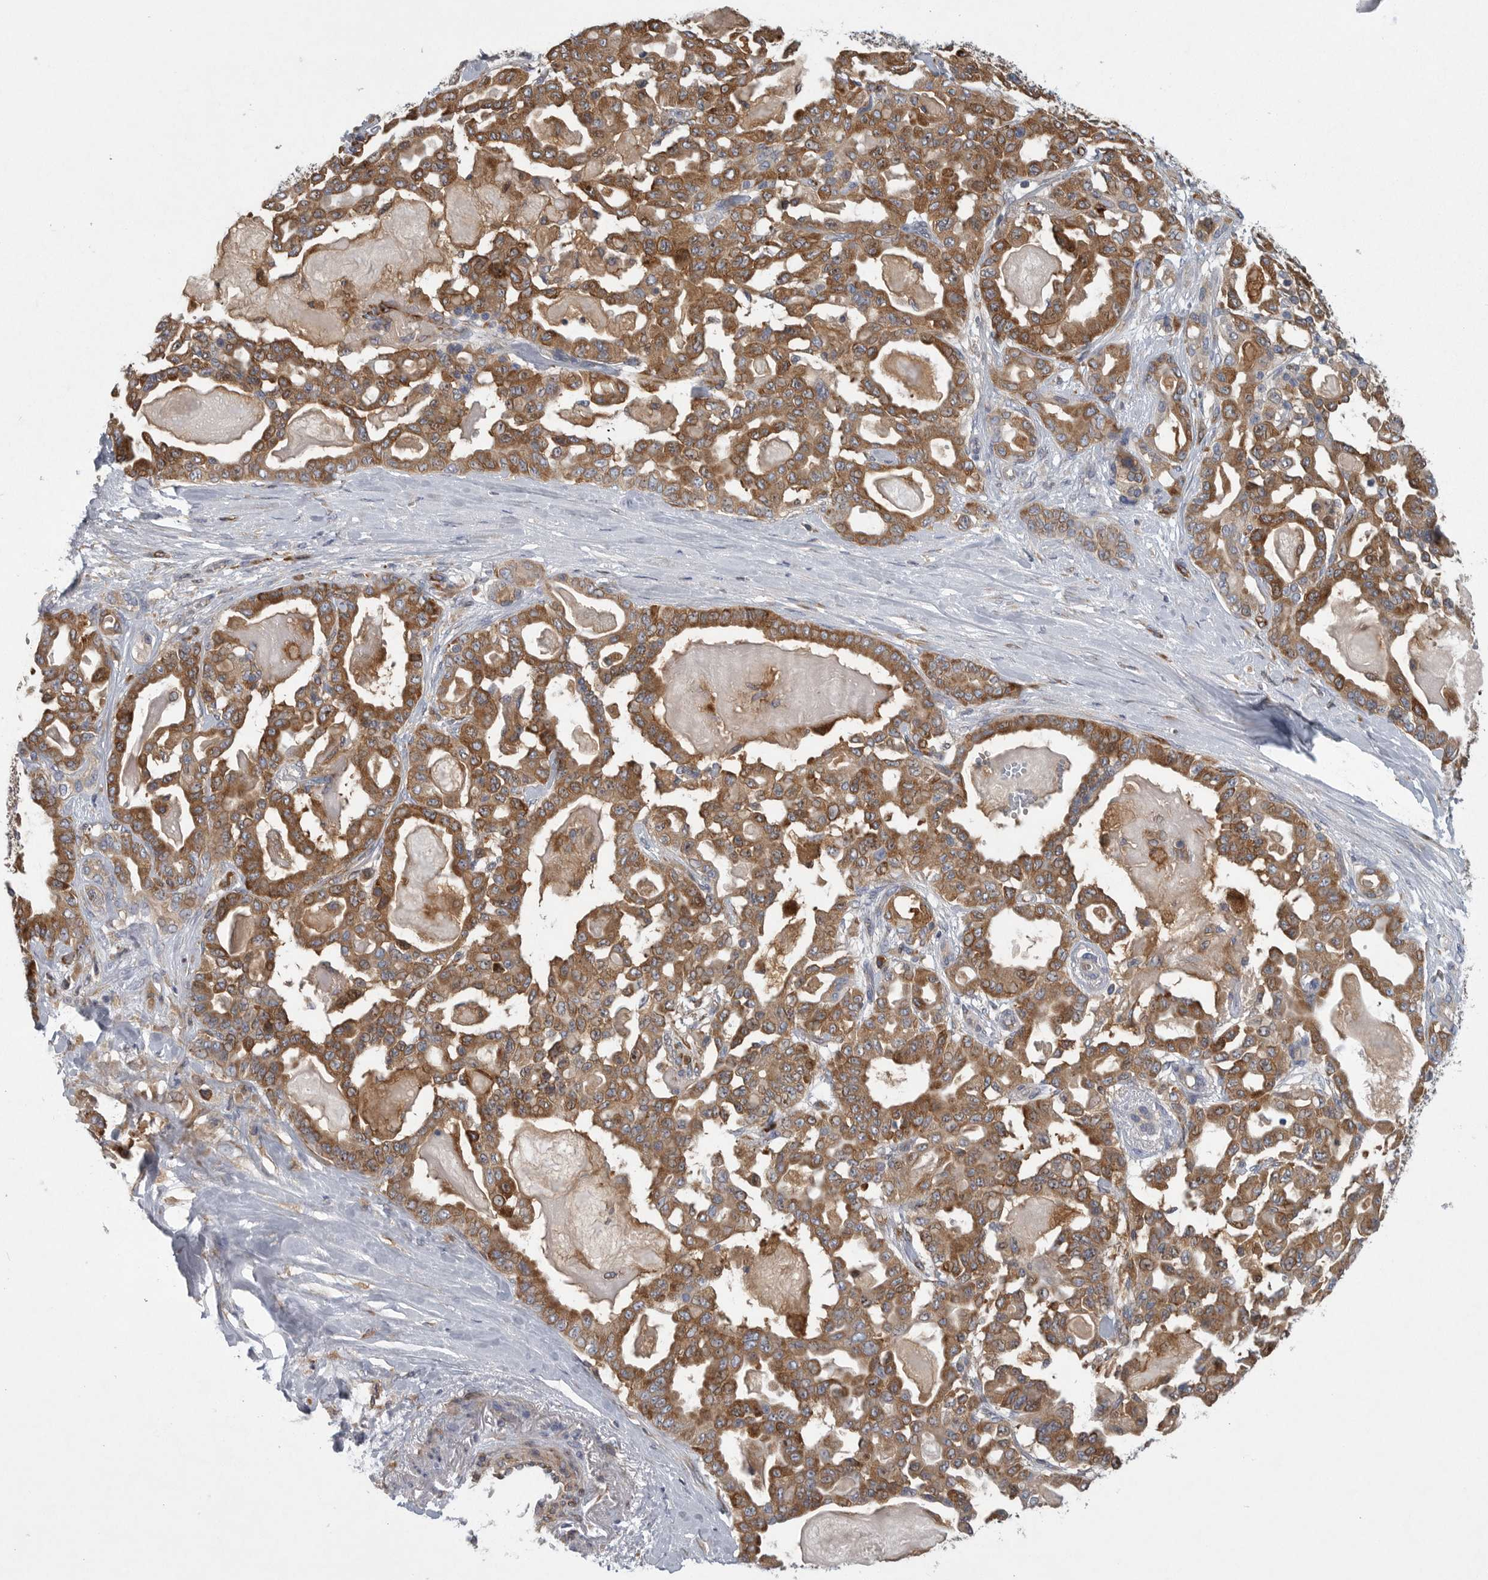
{"staining": {"intensity": "moderate", "quantity": ">75%", "location": "cytoplasmic/membranous"}, "tissue": "pancreatic cancer", "cell_type": "Tumor cells", "image_type": "cancer", "snomed": [{"axis": "morphology", "description": "Adenocarcinoma, NOS"}, {"axis": "topography", "description": "Pancreas"}], "caption": "Immunohistochemical staining of pancreatic adenocarcinoma reveals medium levels of moderate cytoplasmic/membranous positivity in about >75% of tumor cells.", "gene": "MINPP1", "patient": {"sex": "male", "age": 63}}